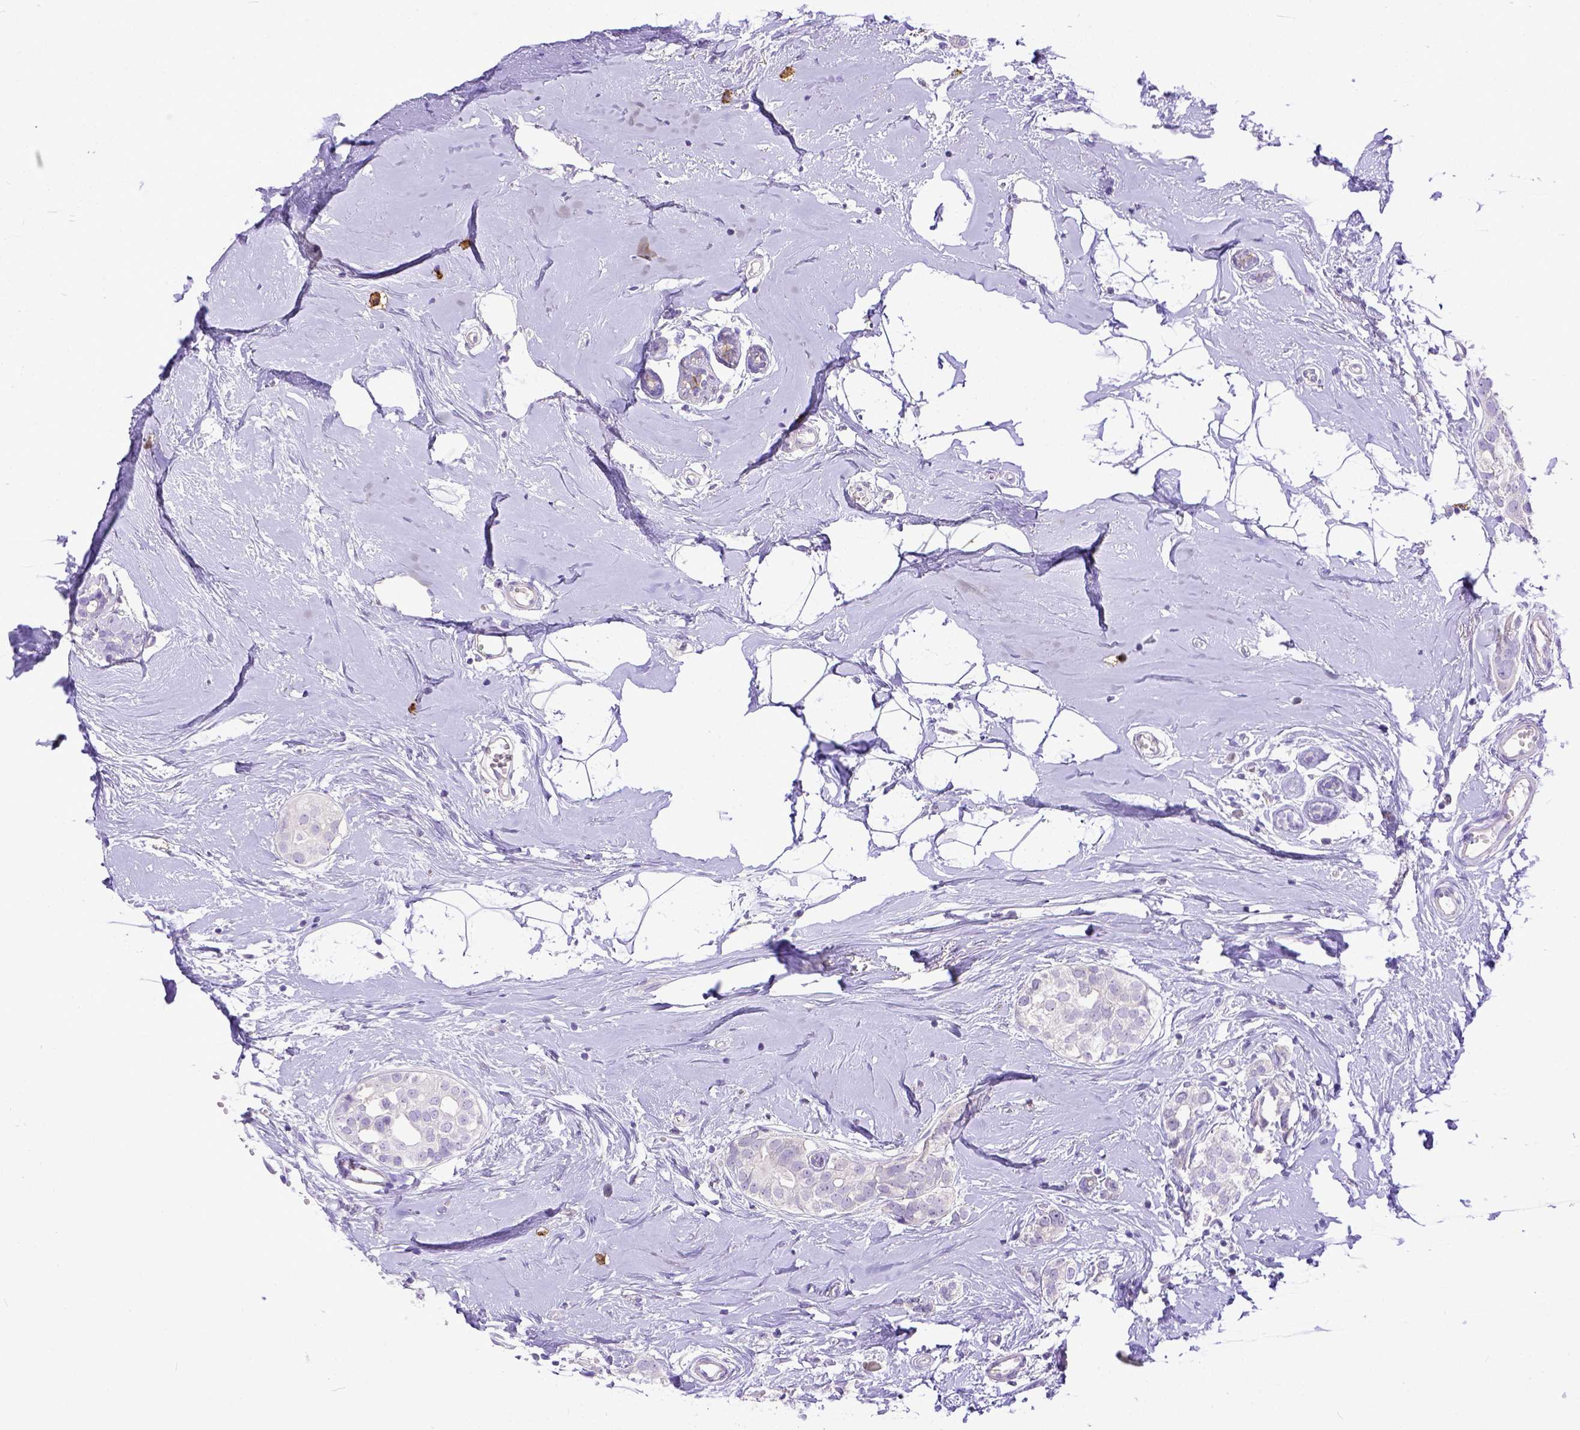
{"staining": {"intensity": "negative", "quantity": "none", "location": "none"}, "tissue": "breast cancer", "cell_type": "Tumor cells", "image_type": "cancer", "snomed": [{"axis": "morphology", "description": "Duct carcinoma"}, {"axis": "topography", "description": "Breast"}], "caption": "A high-resolution image shows immunohistochemistry (IHC) staining of invasive ductal carcinoma (breast), which displays no significant staining in tumor cells.", "gene": "KIT", "patient": {"sex": "female", "age": 40}}